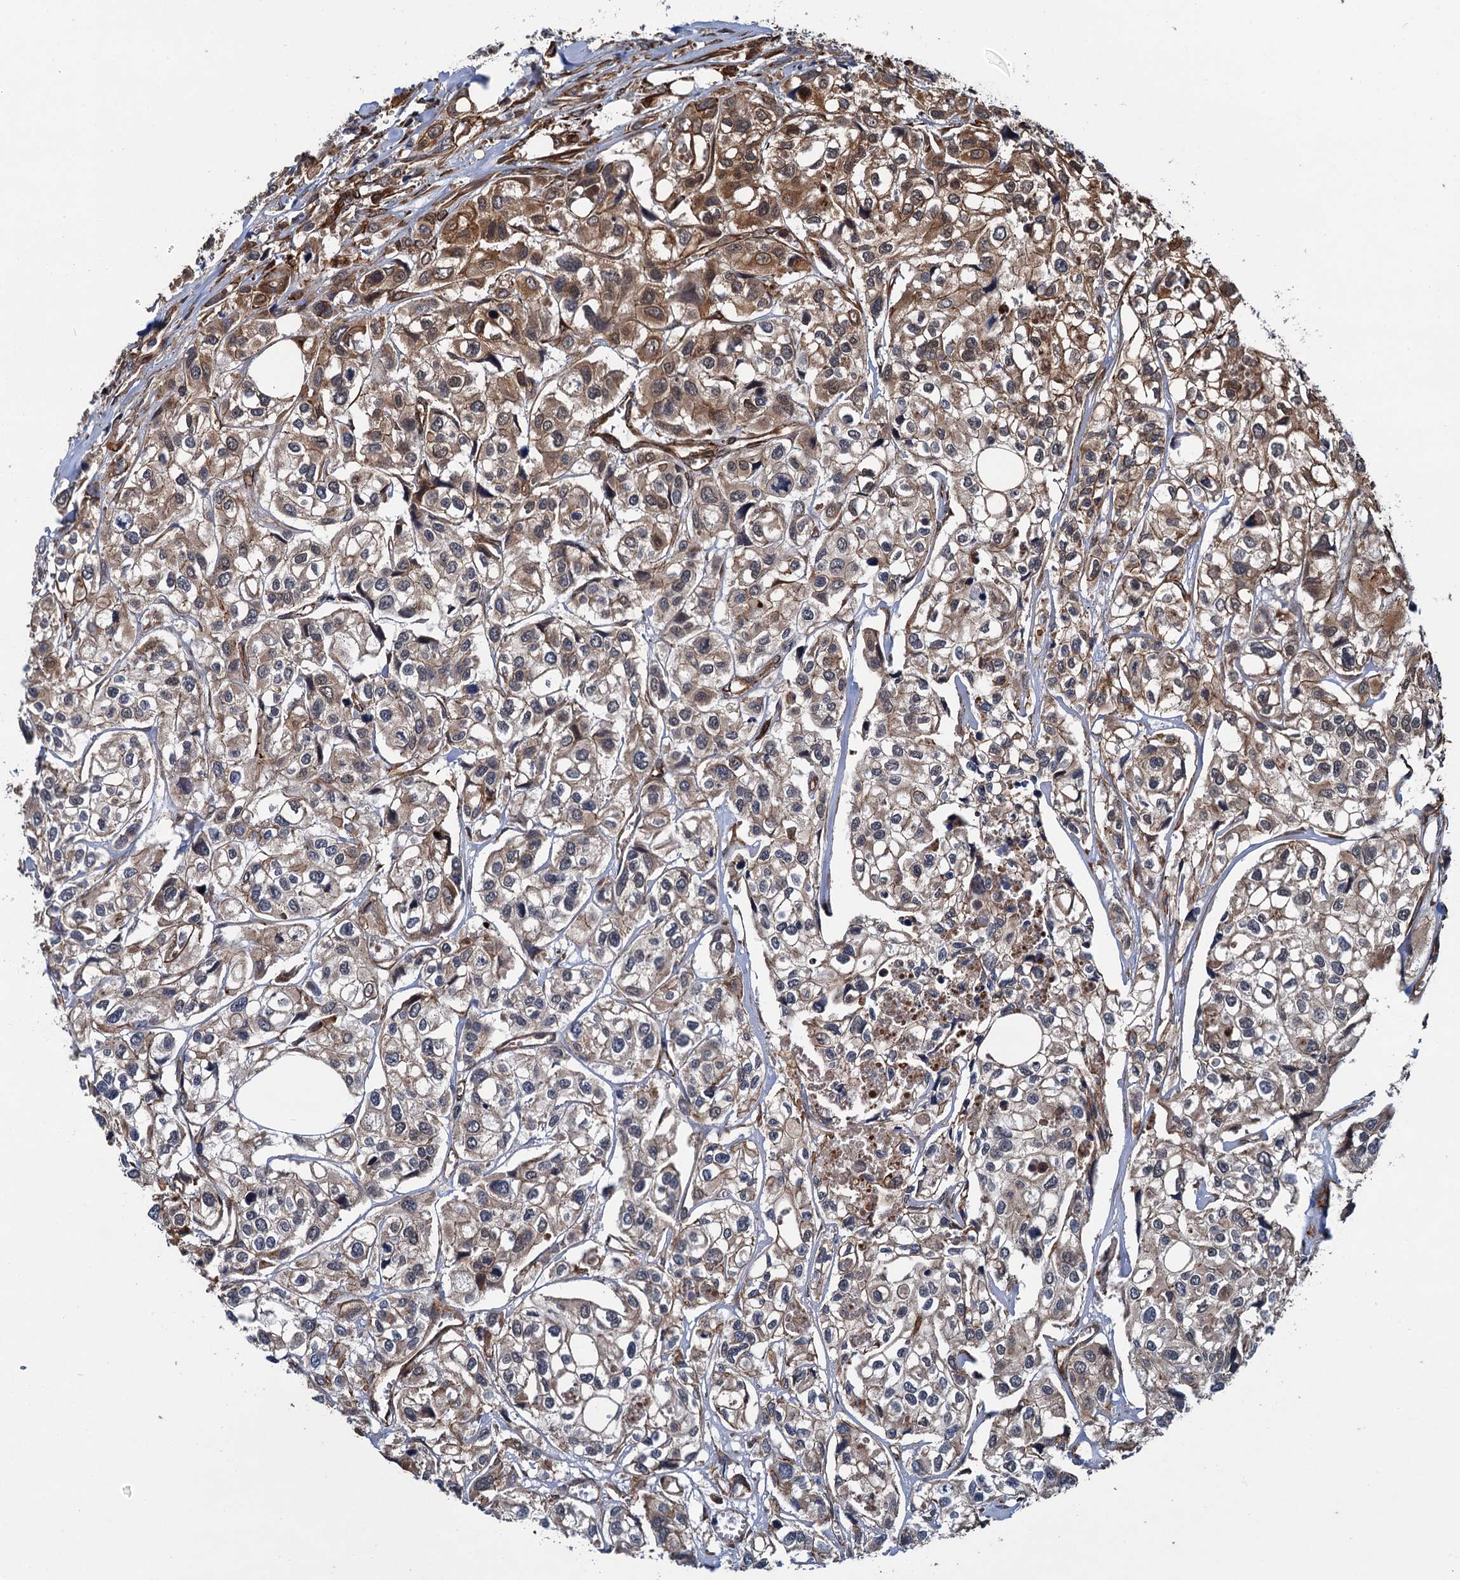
{"staining": {"intensity": "moderate", "quantity": ">75%", "location": "cytoplasmic/membranous"}, "tissue": "urothelial cancer", "cell_type": "Tumor cells", "image_type": "cancer", "snomed": [{"axis": "morphology", "description": "Urothelial carcinoma, High grade"}, {"axis": "topography", "description": "Urinary bladder"}], "caption": "Immunohistochemical staining of urothelial cancer shows medium levels of moderate cytoplasmic/membranous positivity in approximately >75% of tumor cells. (DAB = brown stain, brightfield microscopy at high magnification).", "gene": "ZFYVE19", "patient": {"sex": "male", "age": 67}}